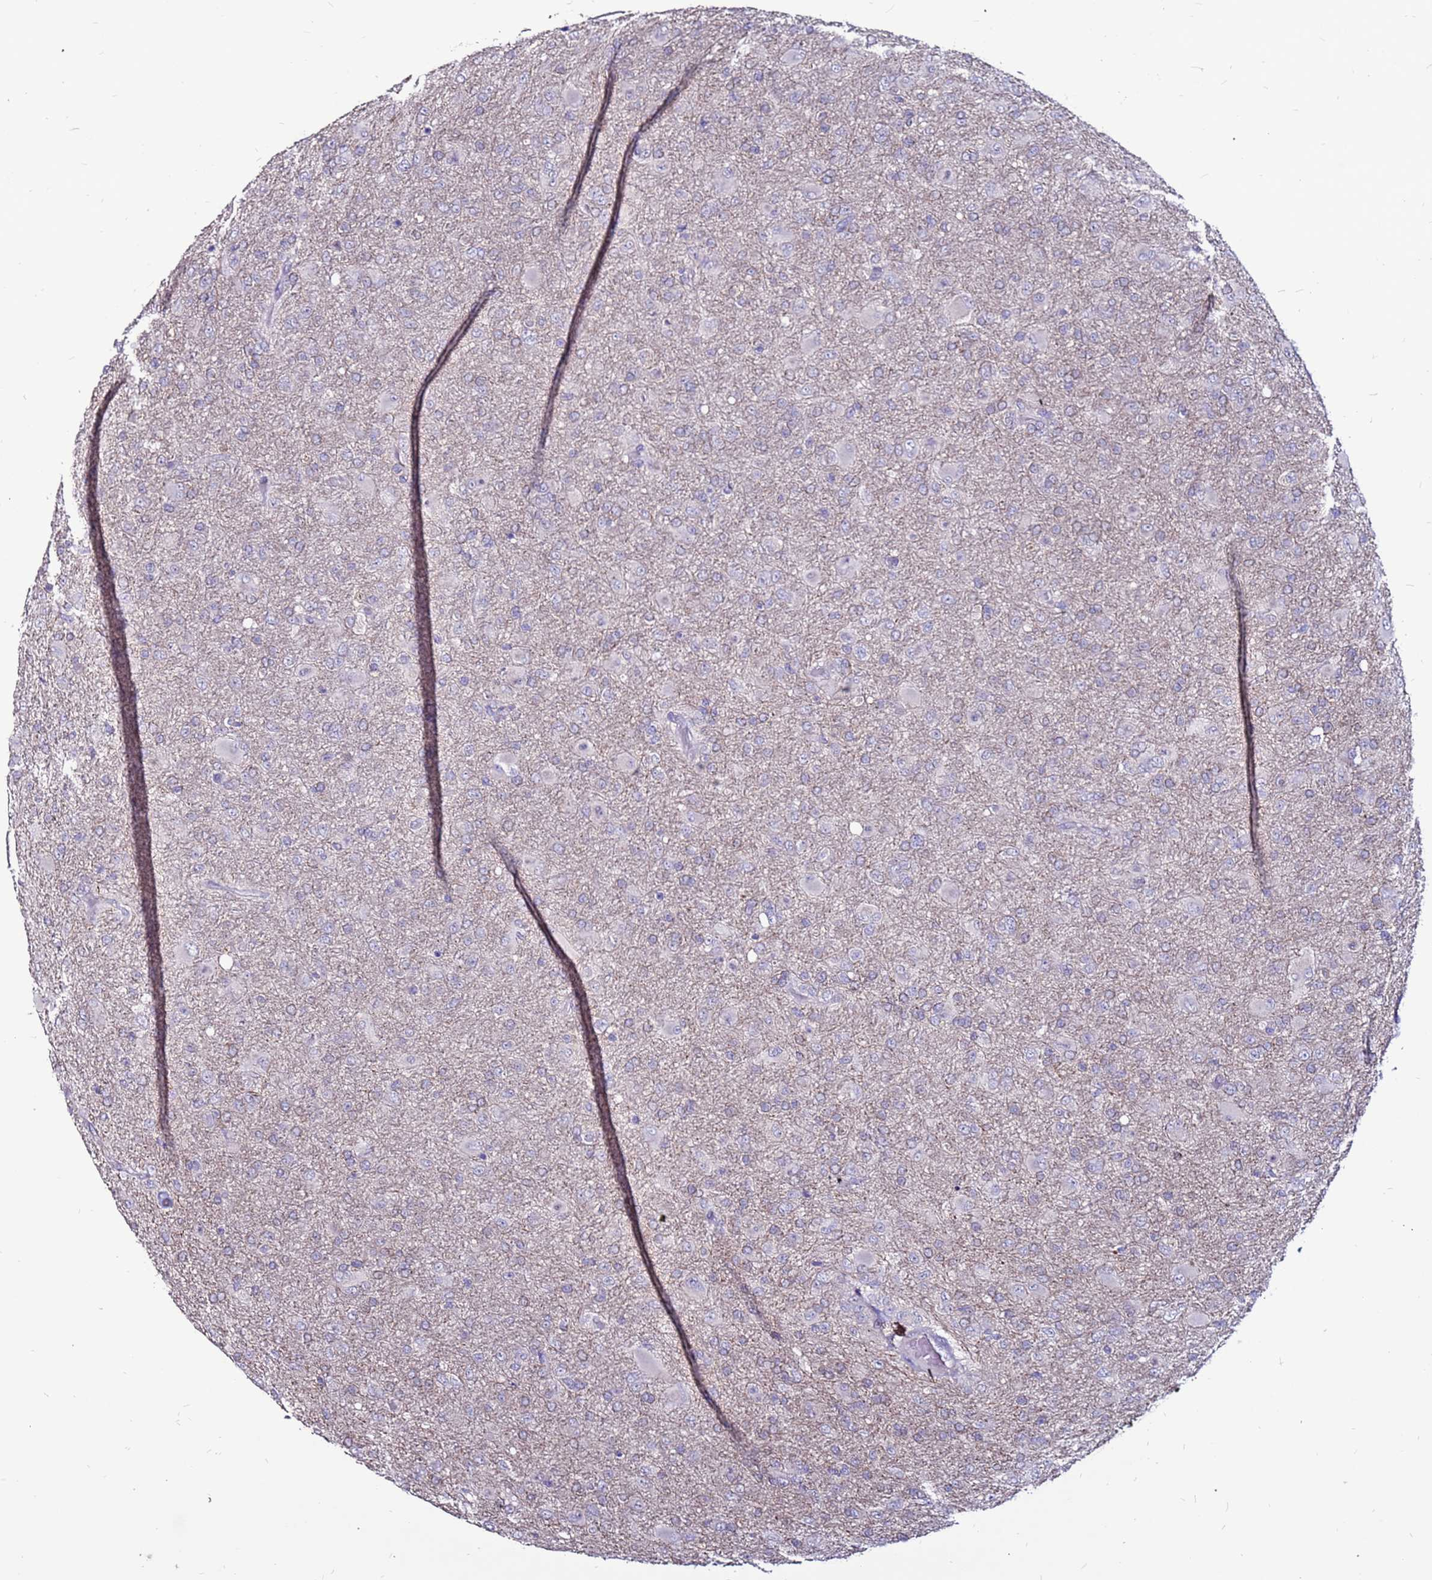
{"staining": {"intensity": "negative", "quantity": "none", "location": "none"}, "tissue": "glioma", "cell_type": "Tumor cells", "image_type": "cancer", "snomed": [{"axis": "morphology", "description": "Glioma, malignant, Low grade"}, {"axis": "topography", "description": "Brain"}], "caption": "Micrograph shows no protein positivity in tumor cells of glioma tissue.", "gene": "SLC44A3", "patient": {"sex": "male", "age": 65}}